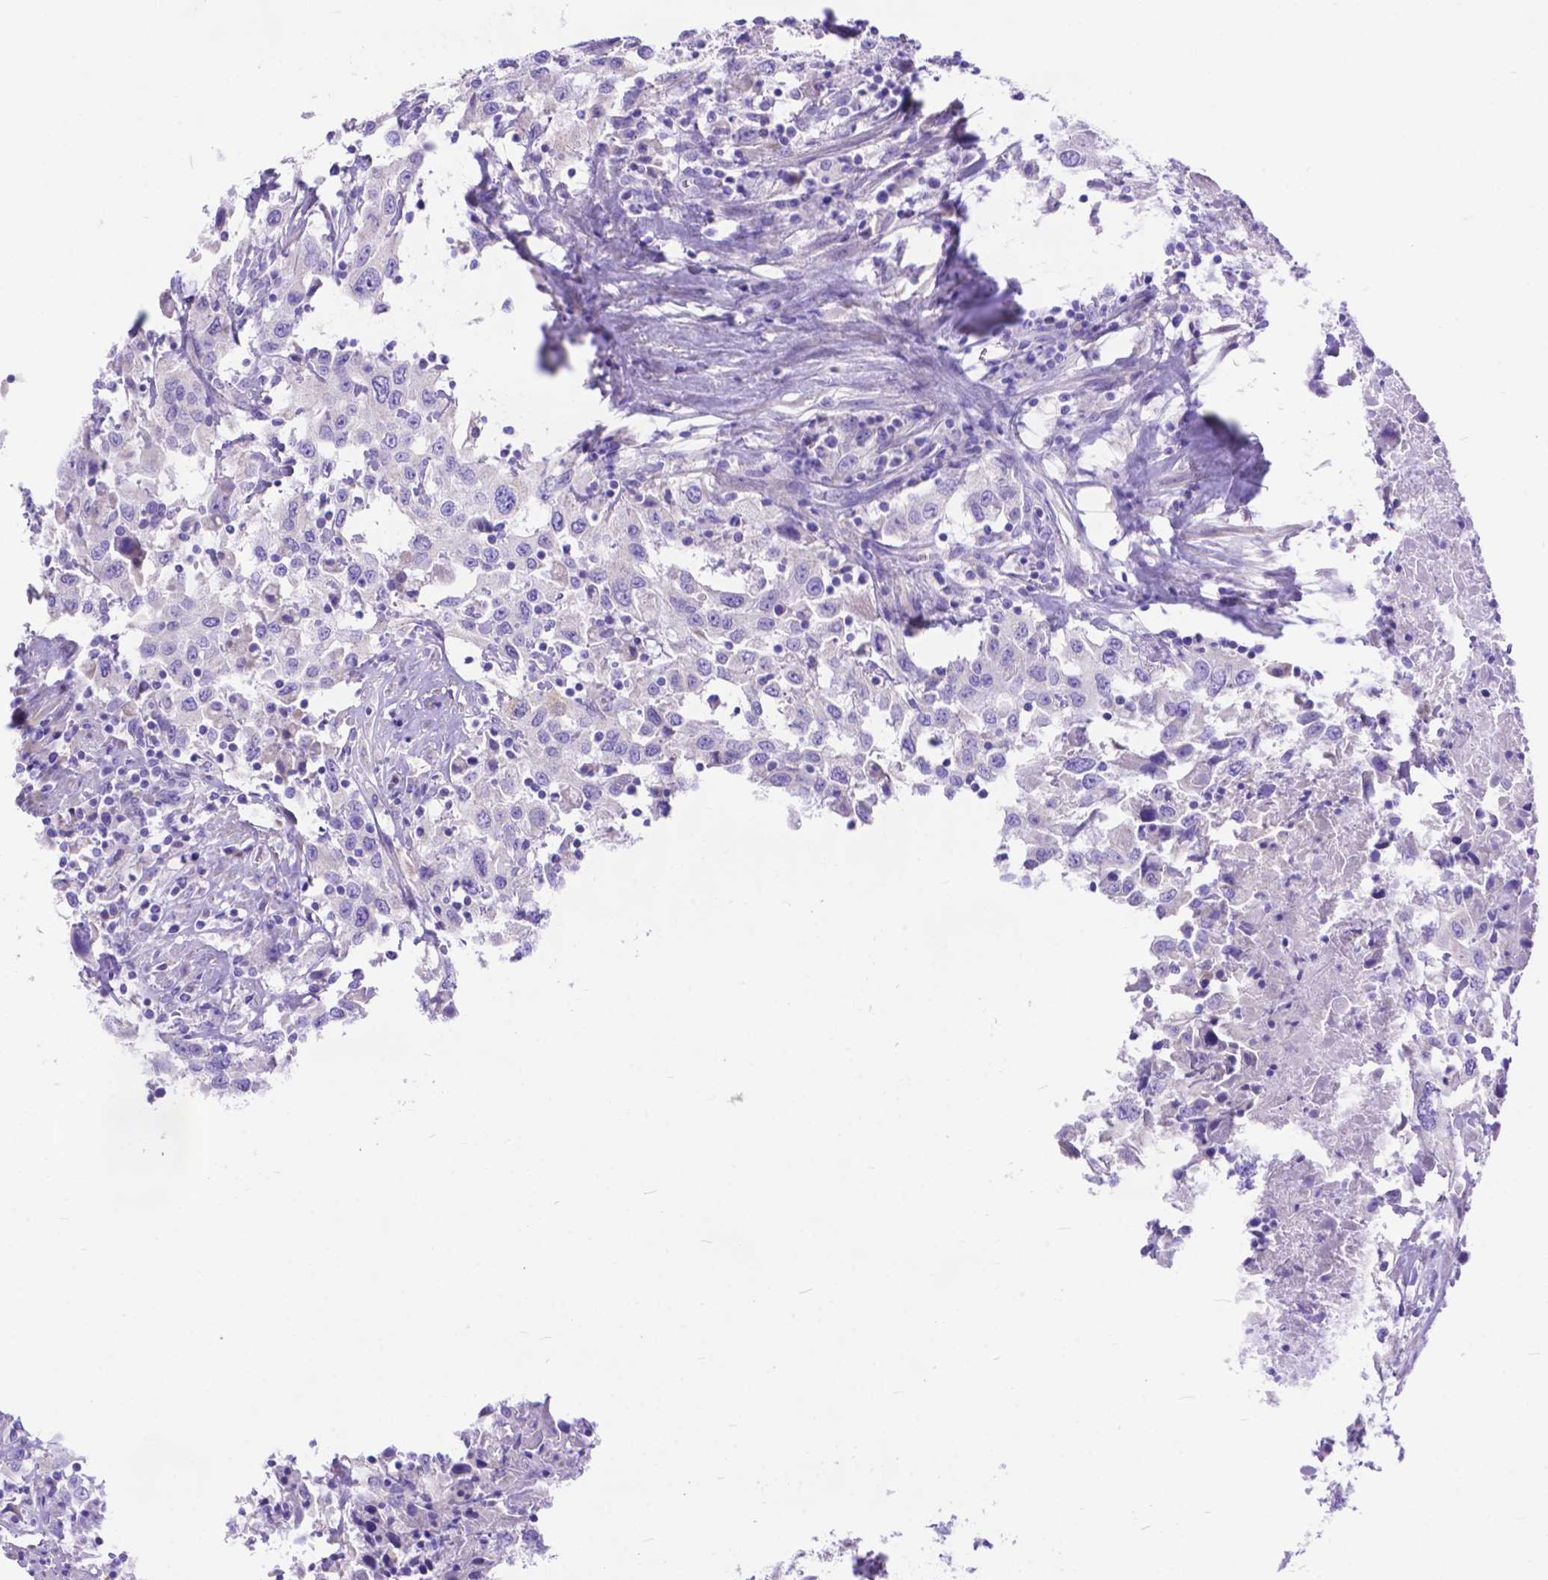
{"staining": {"intensity": "negative", "quantity": "none", "location": "none"}, "tissue": "urothelial cancer", "cell_type": "Tumor cells", "image_type": "cancer", "snomed": [{"axis": "morphology", "description": "Urothelial carcinoma, High grade"}, {"axis": "topography", "description": "Urinary bladder"}], "caption": "IHC micrograph of human urothelial cancer stained for a protein (brown), which displays no staining in tumor cells.", "gene": "DHRS2", "patient": {"sex": "male", "age": 61}}